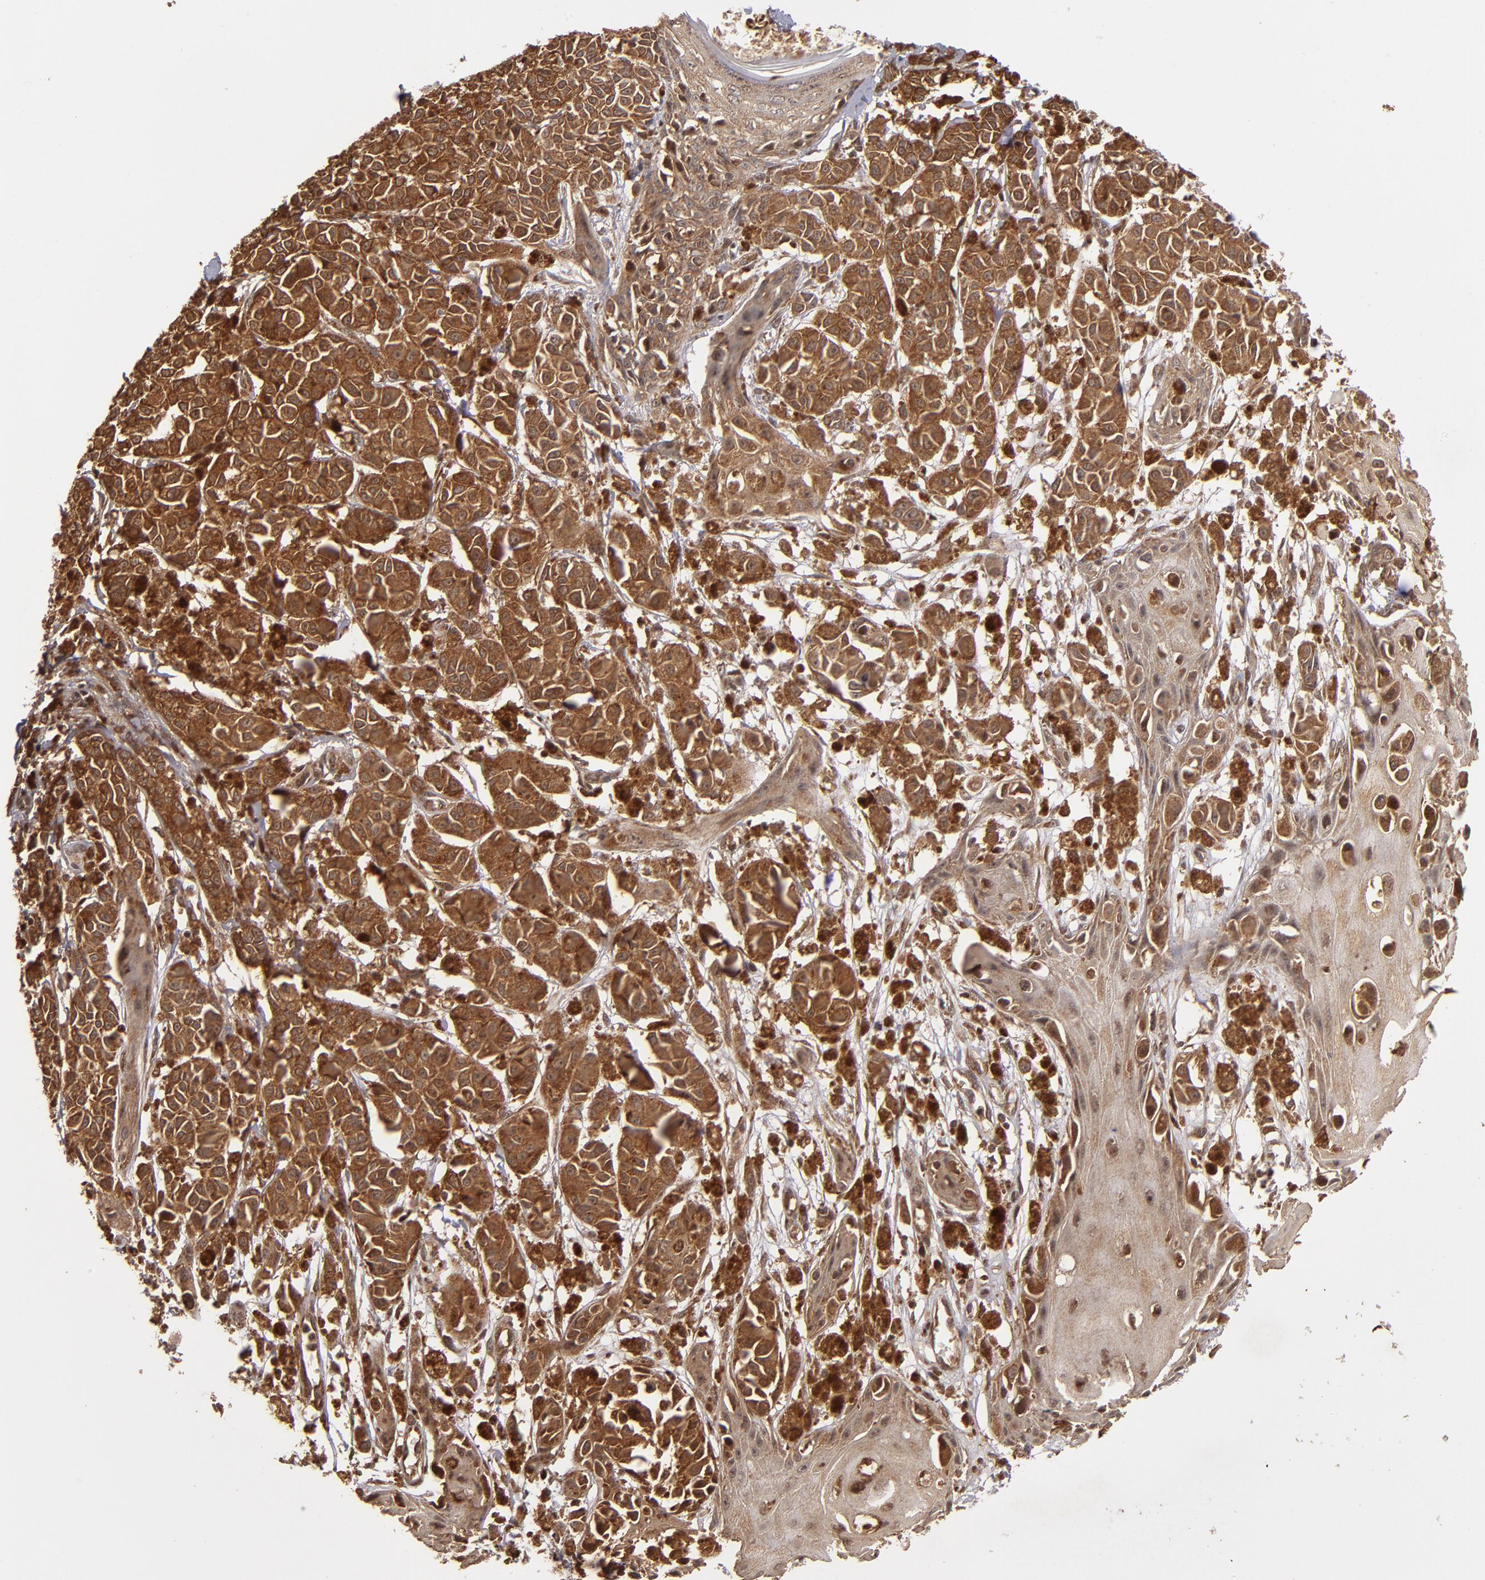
{"staining": {"intensity": "strong", "quantity": ">75%", "location": "cytoplasmic/membranous"}, "tissue": "melanoma", "cell_type": "Tumor cells", "image_type": "cancer", "snomed": [{"axis": "morphology", "description": "Malignant melanoma, NOS"}, {"axis": "topography", "description": "Skin"}], "caption": "Immunohistochemical staining of human malignant melanoma displays strong cytoplasmic/membranous protein staining in about >75% of tumor cells.", "gene": "BDKRB1", "patient": {"sex": "male", "age": 76}}